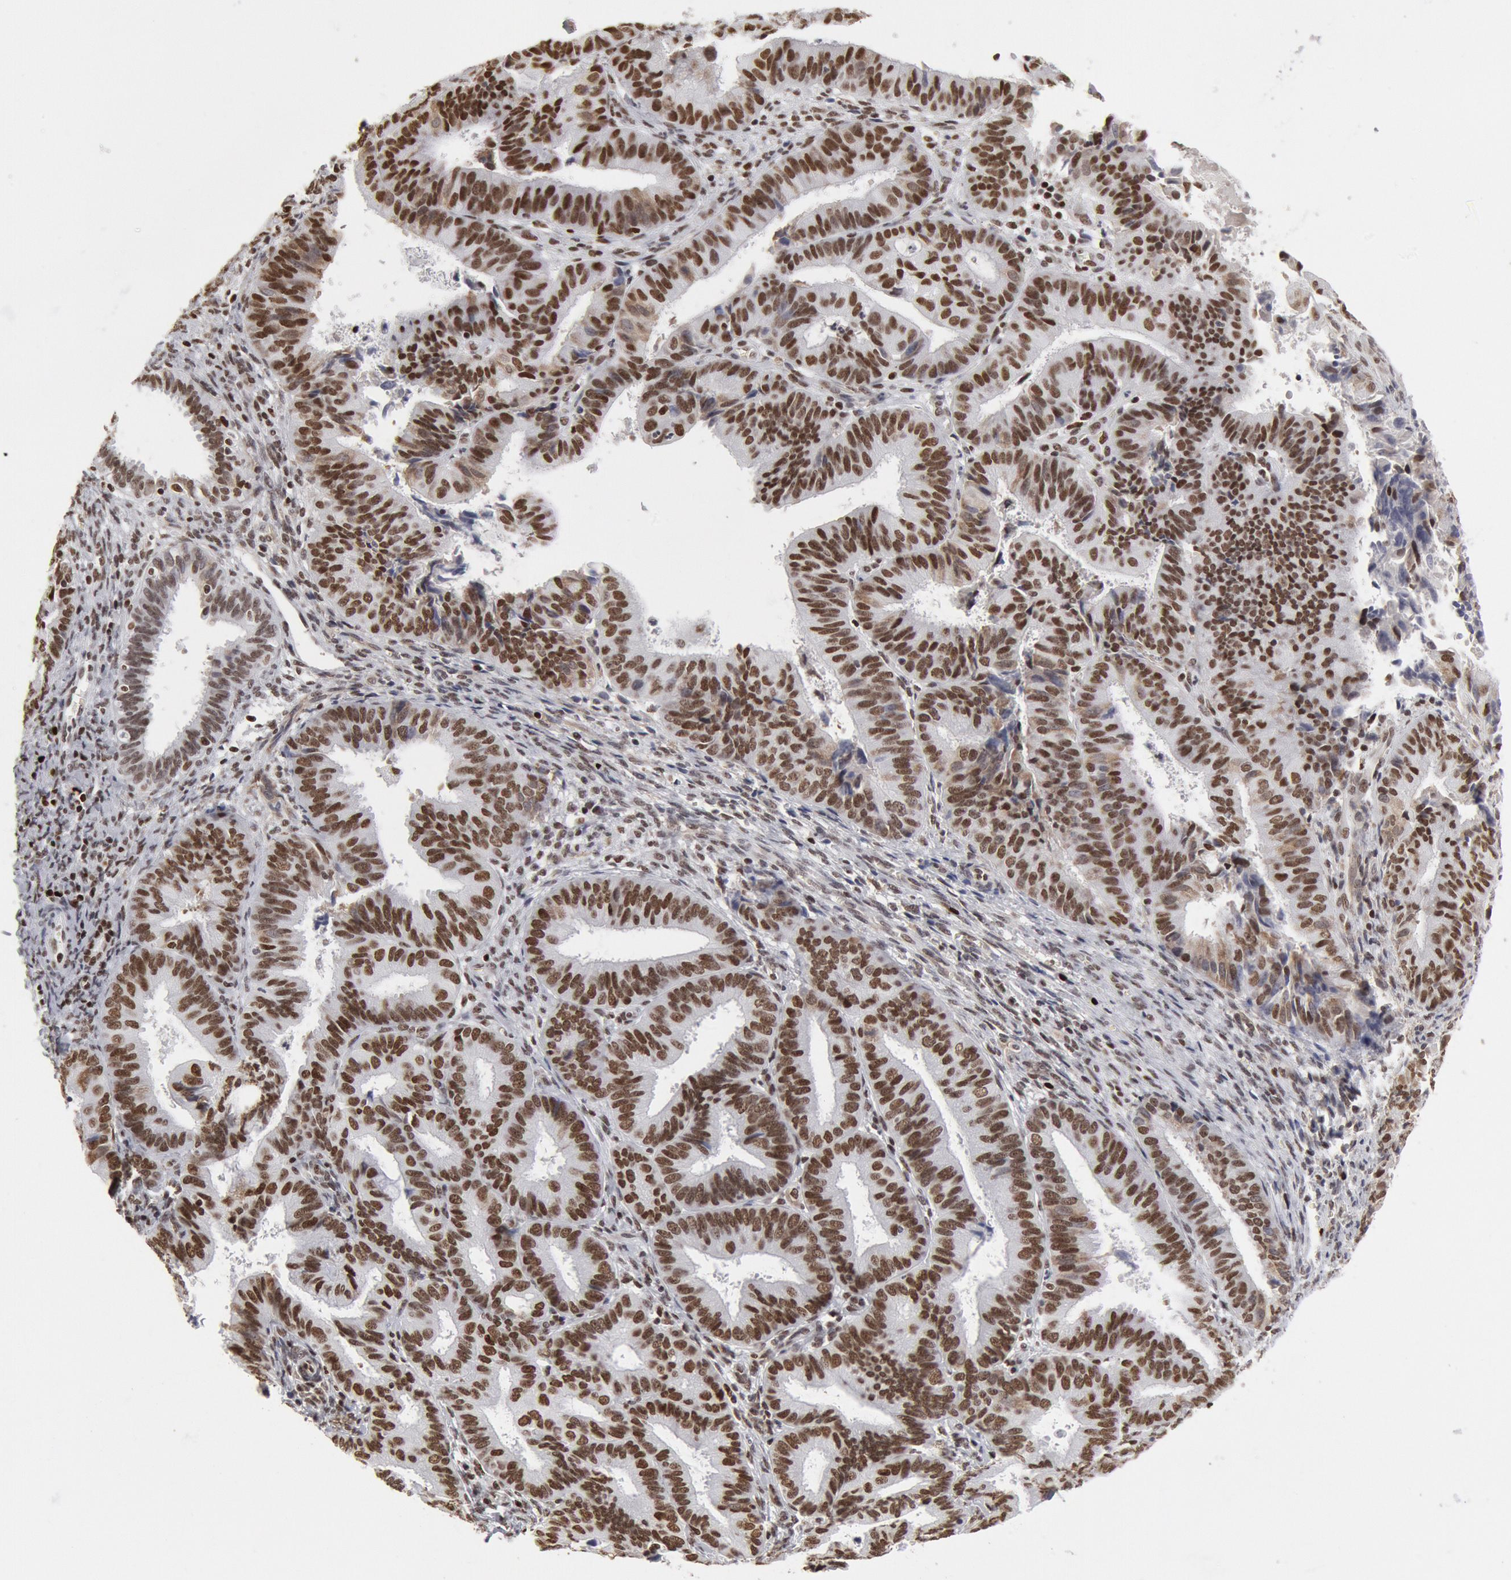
{"staining": {"intensity": "strong", "quantity": ">75%", "location": "nuclear"}, "tissue": "endometrial cancer", "cell_type": "Tumor cells", "image_type": "cancer", "snomed": [{"axis": "morphology", "description": "Adenocarcinoma, NOS"}, {"axis": "topography", "description": "Endometrium"}], "caption": "The micrograph displays immunohistochemical staining of endometrial cancer (adenocarcinoma). There is strong nuclear positivity is identified in about >75% of tumor cells.", "gene": "SUB1", "patient": {"sex": "female", "age": 63}}